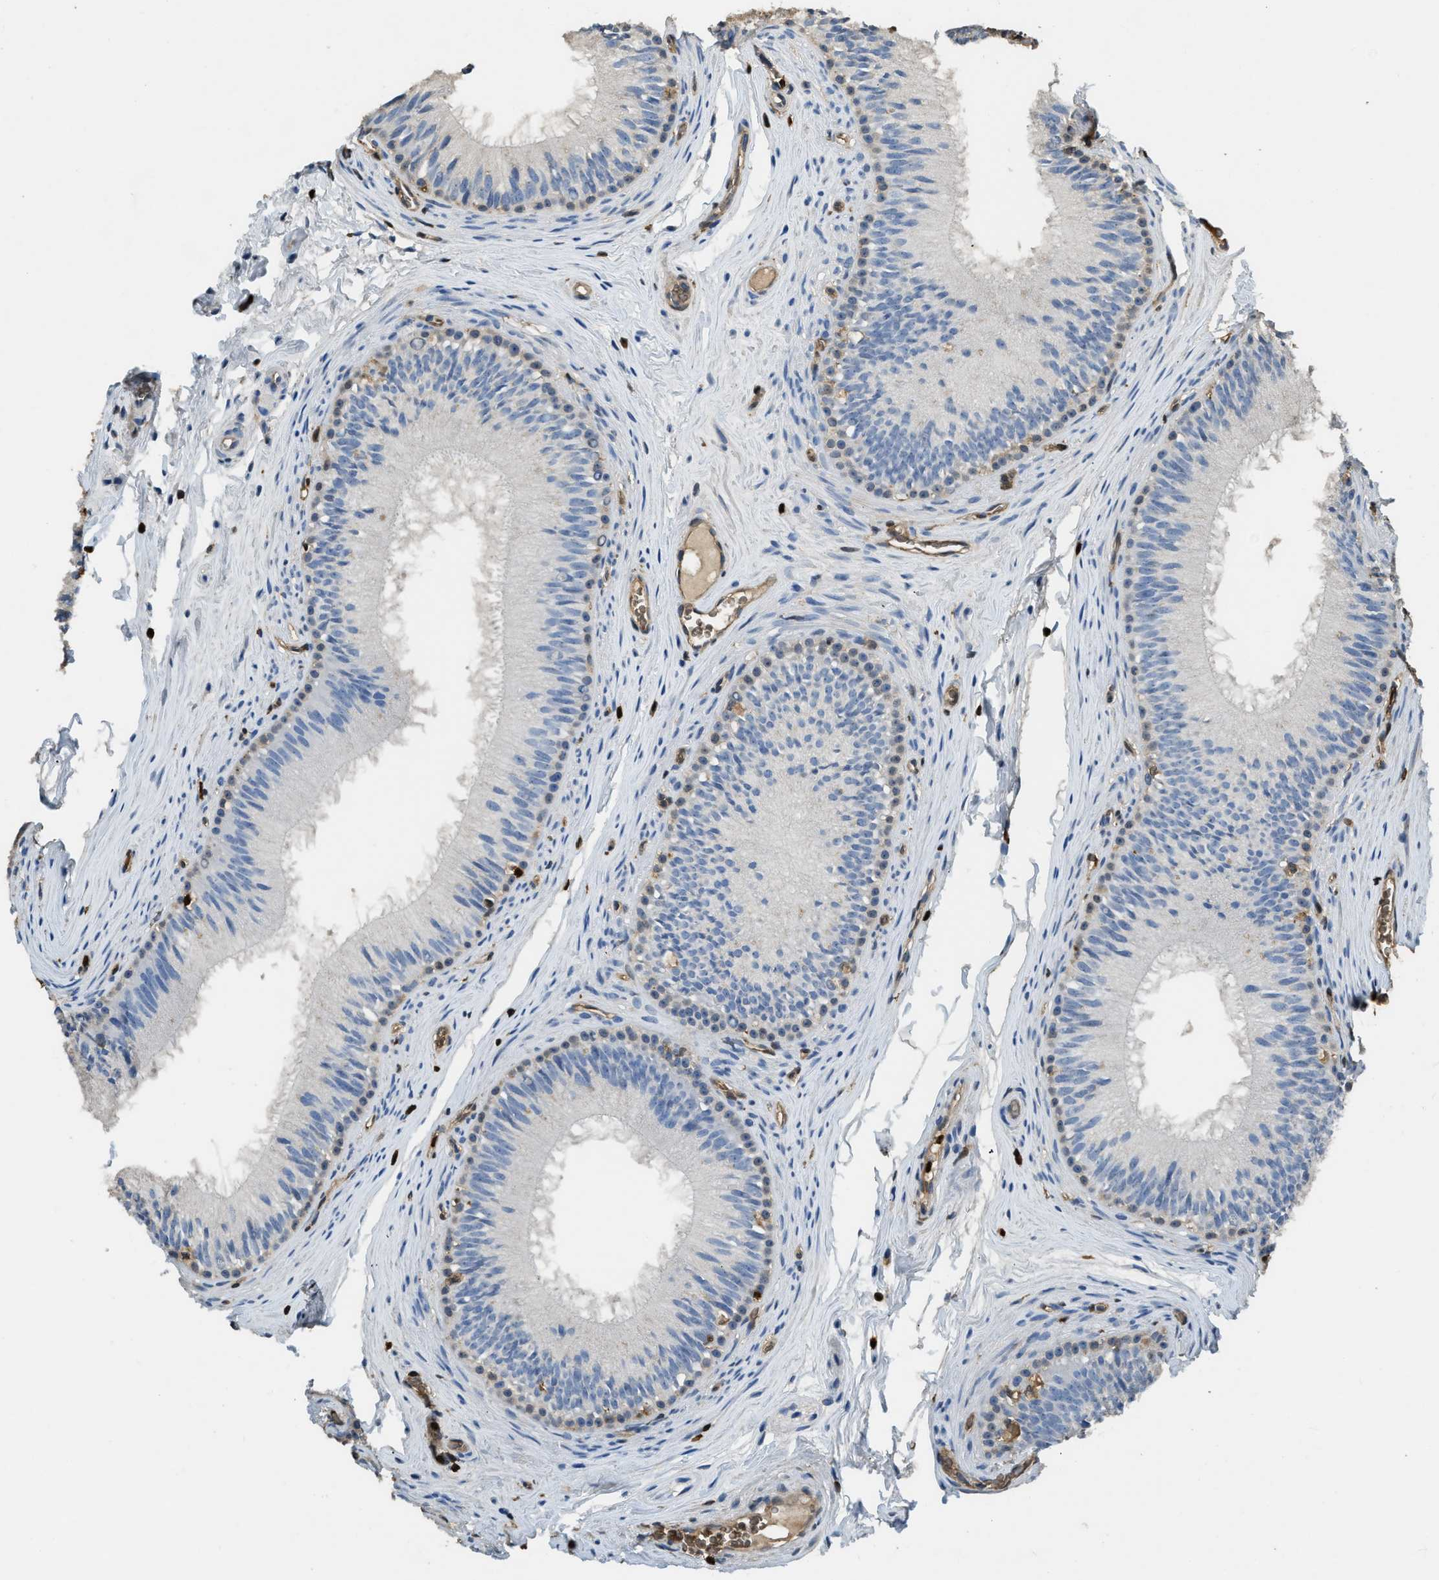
{"staining": {"intensity": "negative", "quantity": "none", "location": "none"}, "tissue": "epididymis", "cell_type": "Glandular cells", "image_type": "normal", "snomed": [{"axis": "morphology", "description": "Normal tissue, NOS"}, {"axis": "topography", "description": "Testis"}, {"axis": "topography", "description": "Epididymis"}], "caption": "This is an immunohistochemistry (IHC) histopathology image of benign epididymis. There is no positivity in glandular cells.", "gene": "ARHGDIB", "patient": {"sex": "male", "age": 36}}